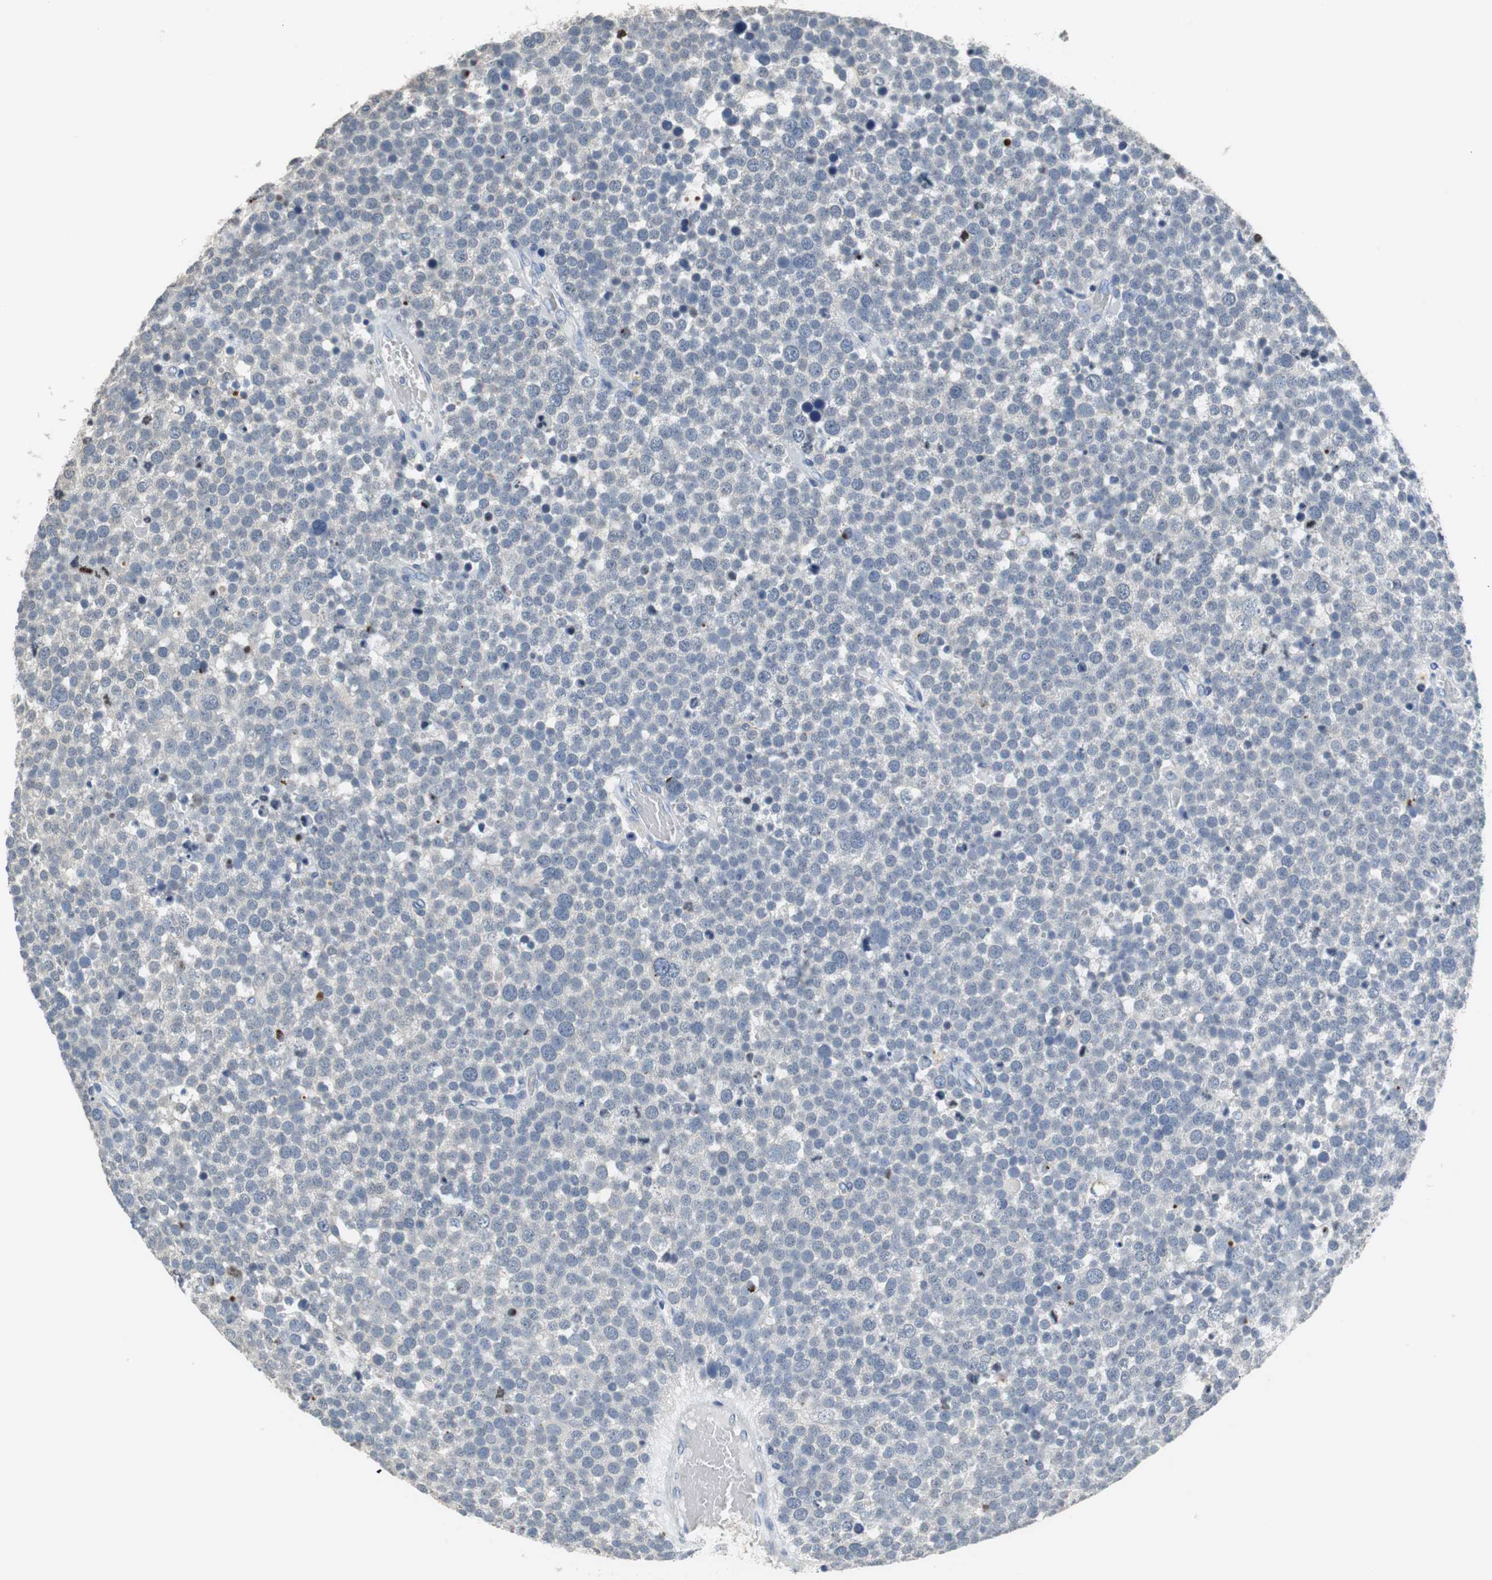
{"staining": {"intensity": "negative", "quantity": "none", "location": "none"}, "tissue": "testis cancer", "cell_type": "Tumor cells", "image_type": "cancer", "snomed": [{"axis": "morphology", "description": "Seminoma, NOS"}, {"axis": "topography", "description": "Testis"}], "caption": "This is a image of immunohistochemistry staining of testis seminoma, which shows no positivity in tumor cells.", "gene": "MUC7", "patient": {"sex": "male", "age": 71}}